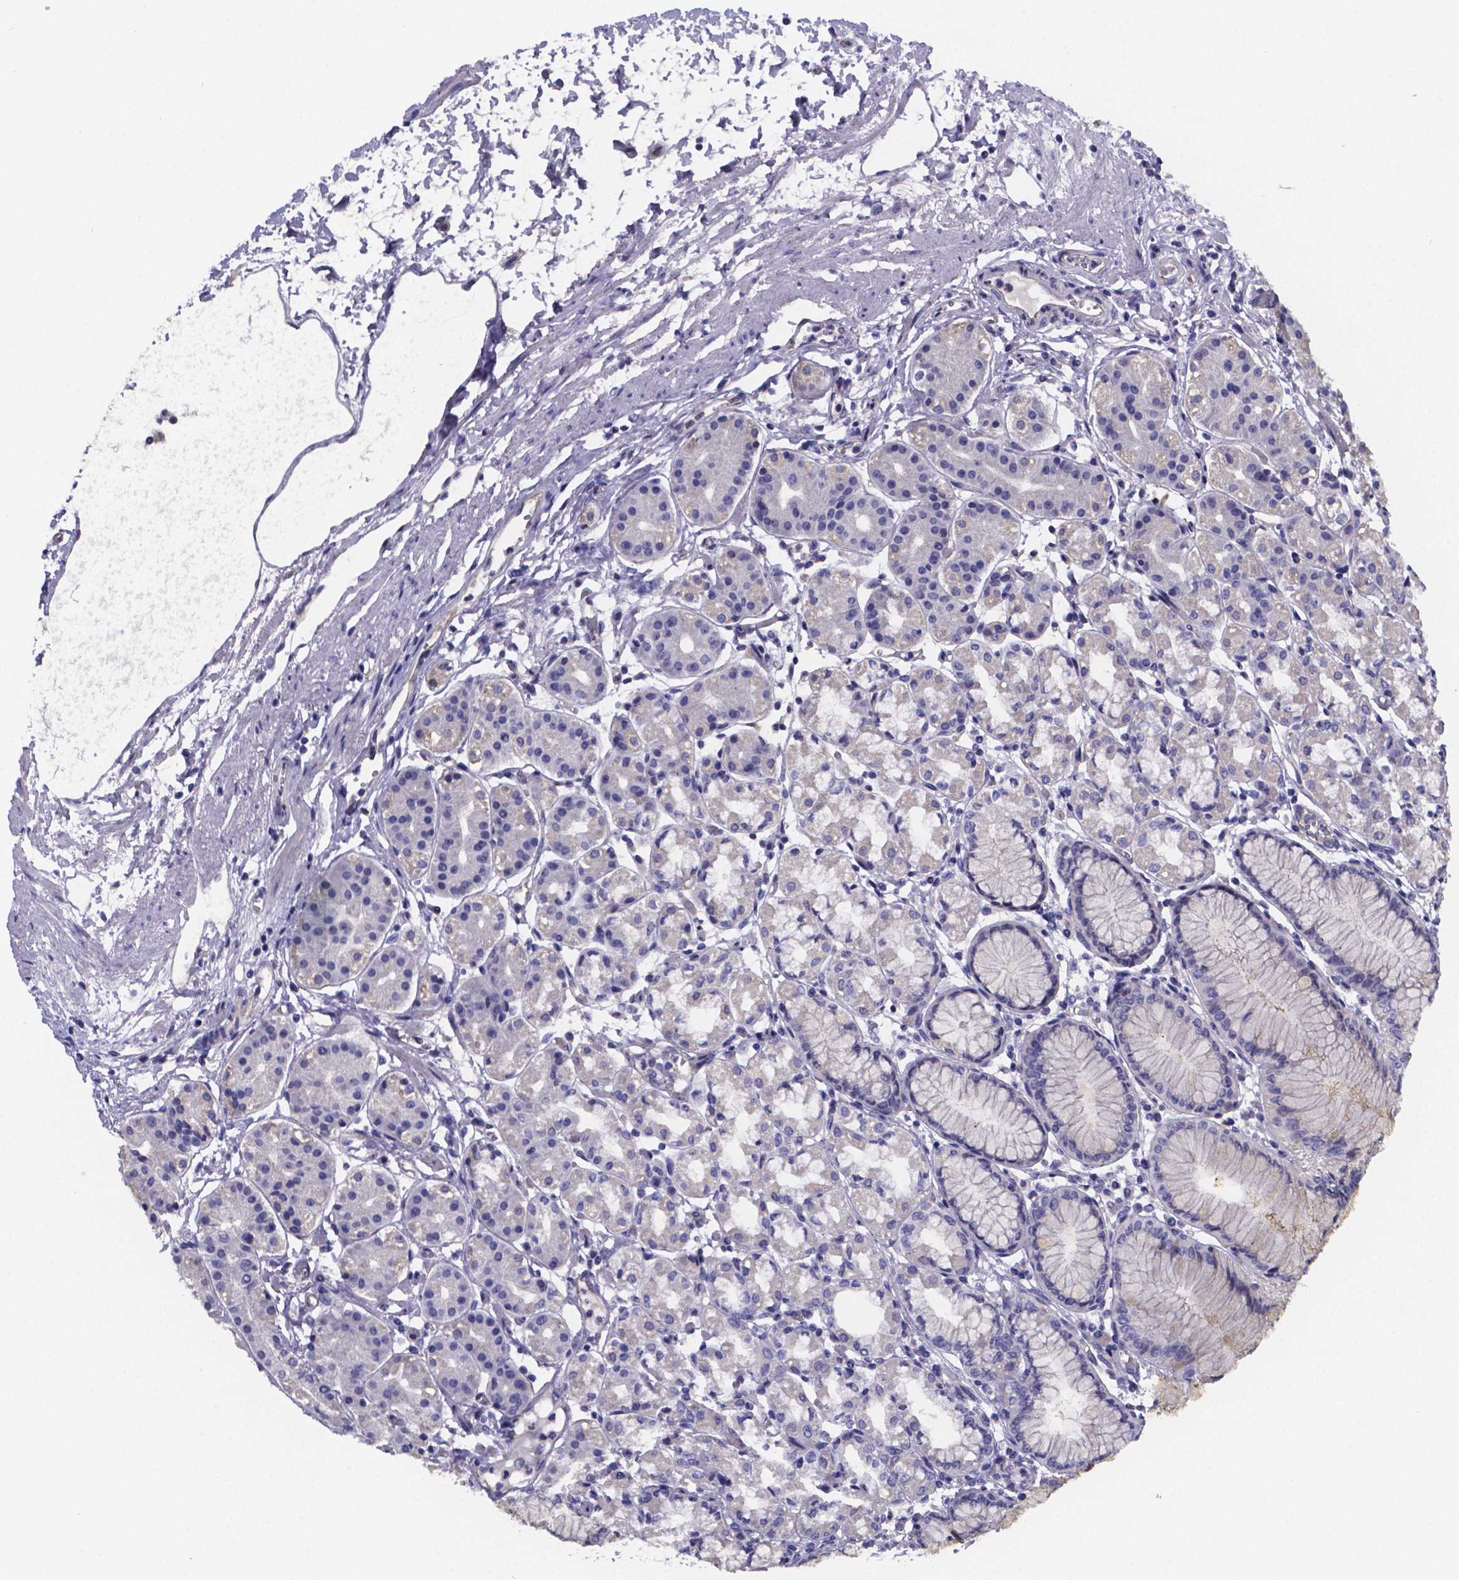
{"staining": {"intensity": "negative", "quantity": "none", "location": "none"}, "tissue": "stomach", "cell_type": "Glandular cells", "image_type": "normal", "snomed": [{"axis": "morphology", "description": "Normal tissue, NOS"}, {"axis": "topography", "description": "Skeletal muscle"}, {"axis": "topography", "description": "Stomach"}], "caption": "Benign stomach was stained to show a protein in brown. There is no significant staining in glandular cells.", "gene": "SFRP4", "patient": {"sex": "female", "age": 57}}